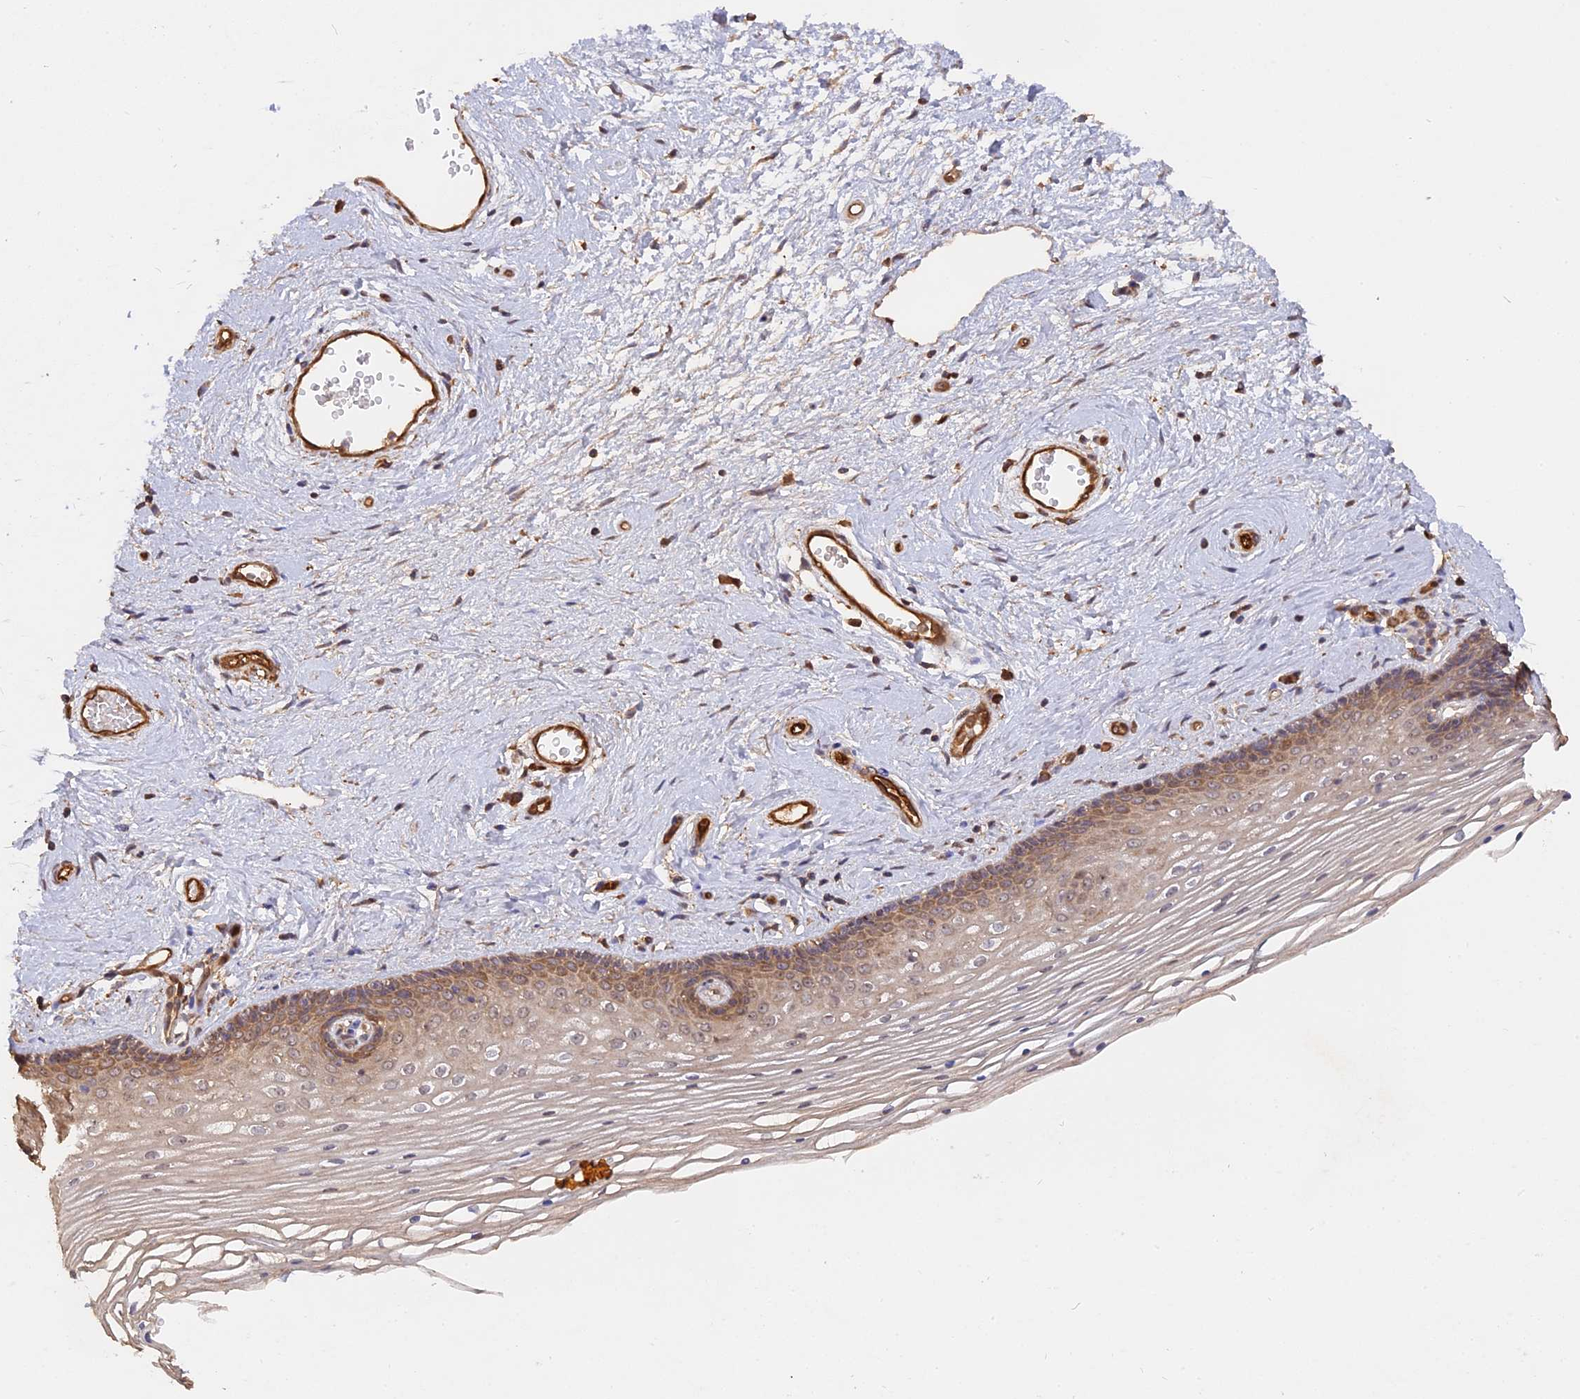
{"staining": {"intensity": "moderate", "quantity": "<25%", "location": "cytoplasmic/membranous"}, "tissue": "vagina", "cell_type": "Squamous epithelial cells", "image_type": "normal", "snomed": [{"axis": "morphology", "description": "Normal tissue, NOS"}, {"axis": "topography", "description": "Vagina"}], "caption": "The immunohistochemical stain highlights moderate cytoplasmic/membranous positivity in squamous epithelial cells of normal vagina. (DAB IHC, brown staining for protein, blue staining for nuclei).", "gene": "SAC3D1", "patient": {"sex": "female", "age": 46}}